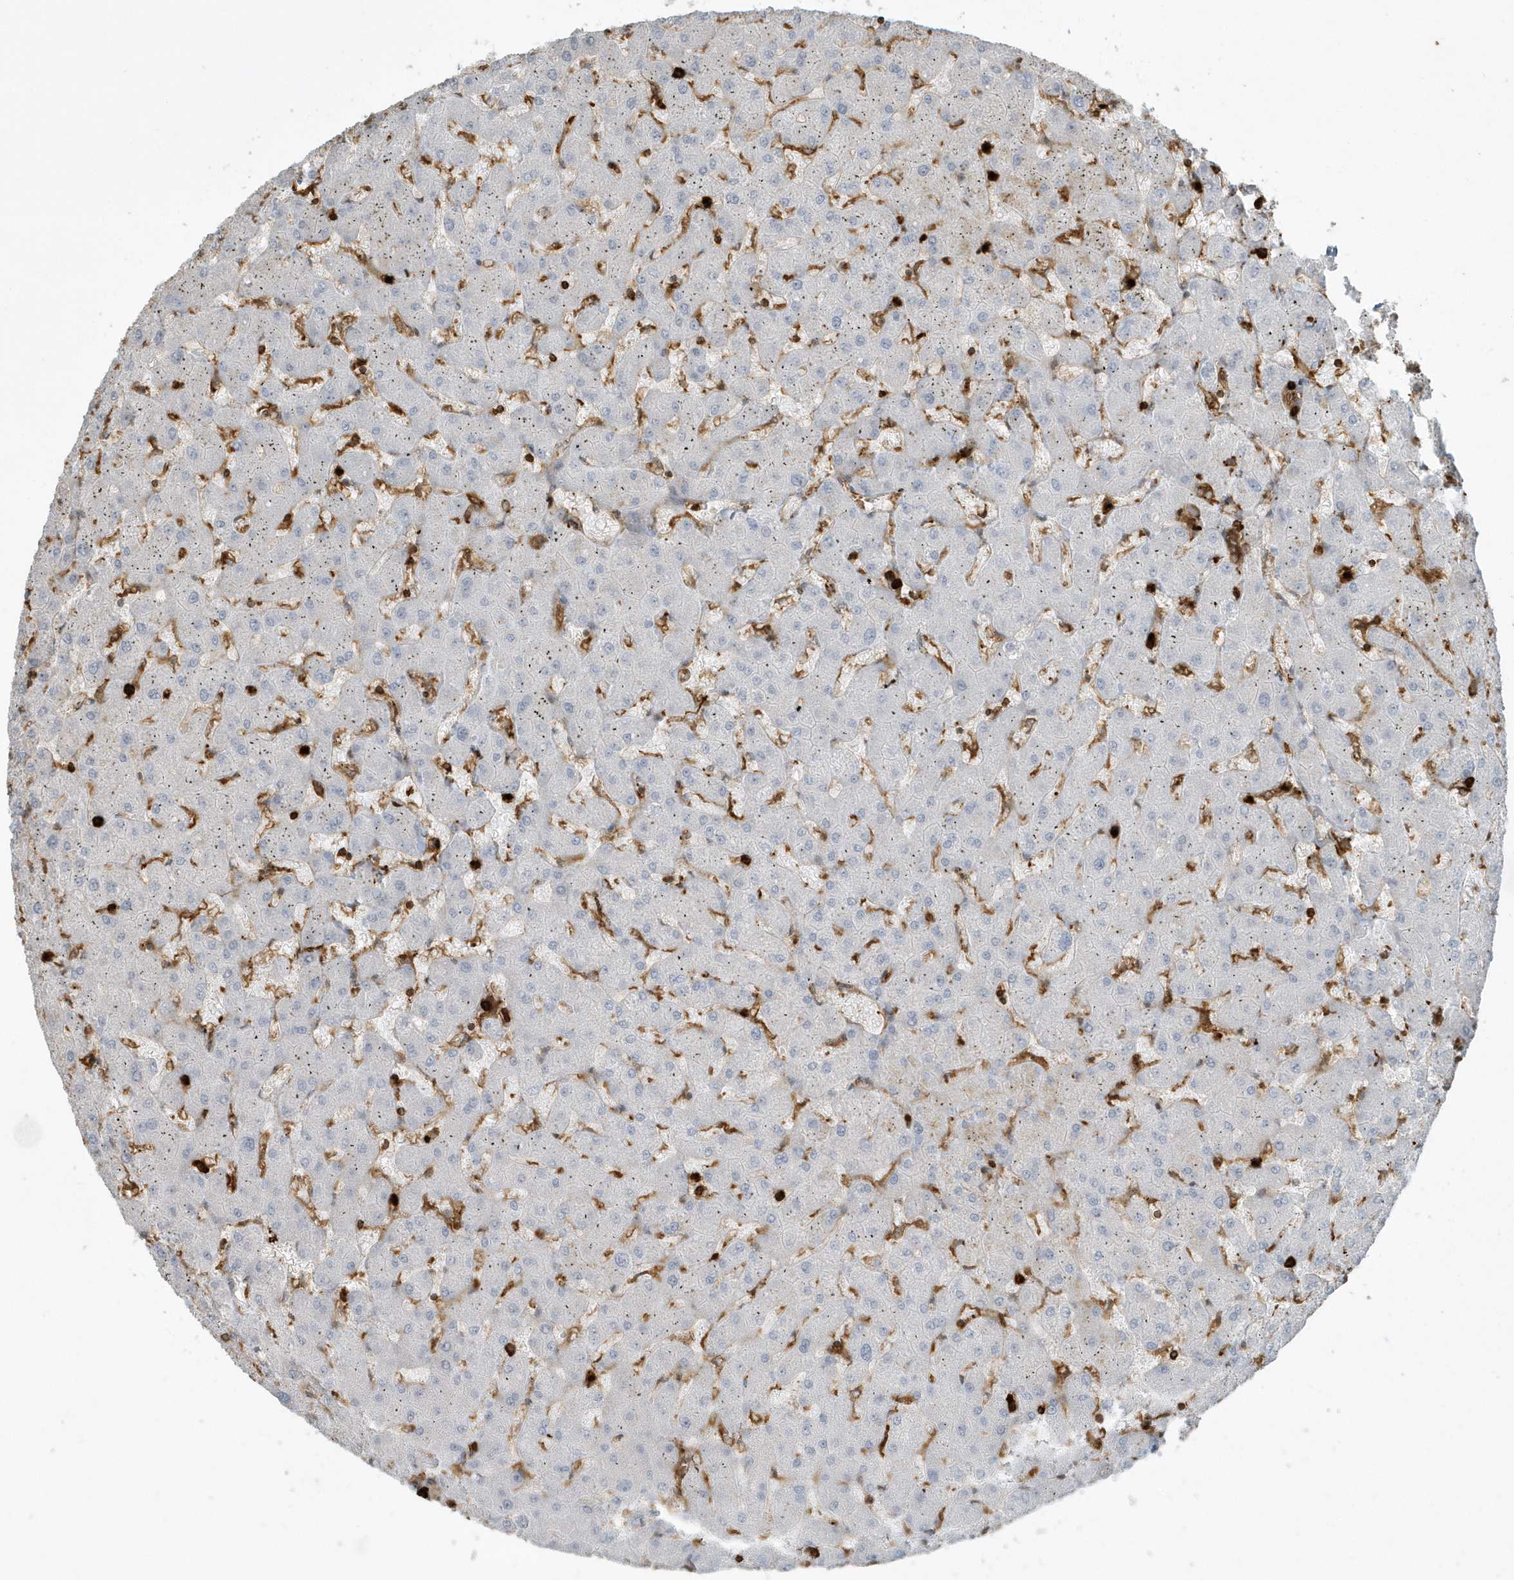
{"staining": {"intensity": "moderate", "quantity": ">75%", "location": "cytoplasmic/membranous"}, "tissue": "liver", "cell_type": "Cholangiocytes", "image_type": "normal", "snomed": [{"axis": "morphology", "description": "Normal tissue, NOS"}, {"axis": "topography", "description": "Liver"}], "caption": "High-magnification brightfield microscopy of unremarkable liver stained with DAB (brown) and counterstained with hematoxylin (blue). cholangiocytes exhibit moderate cytoplasmic/membranous staining is present in approximately>75% of cells.", "gene": "CLCN6", "patient": {"sex": "female", "age": 63}}